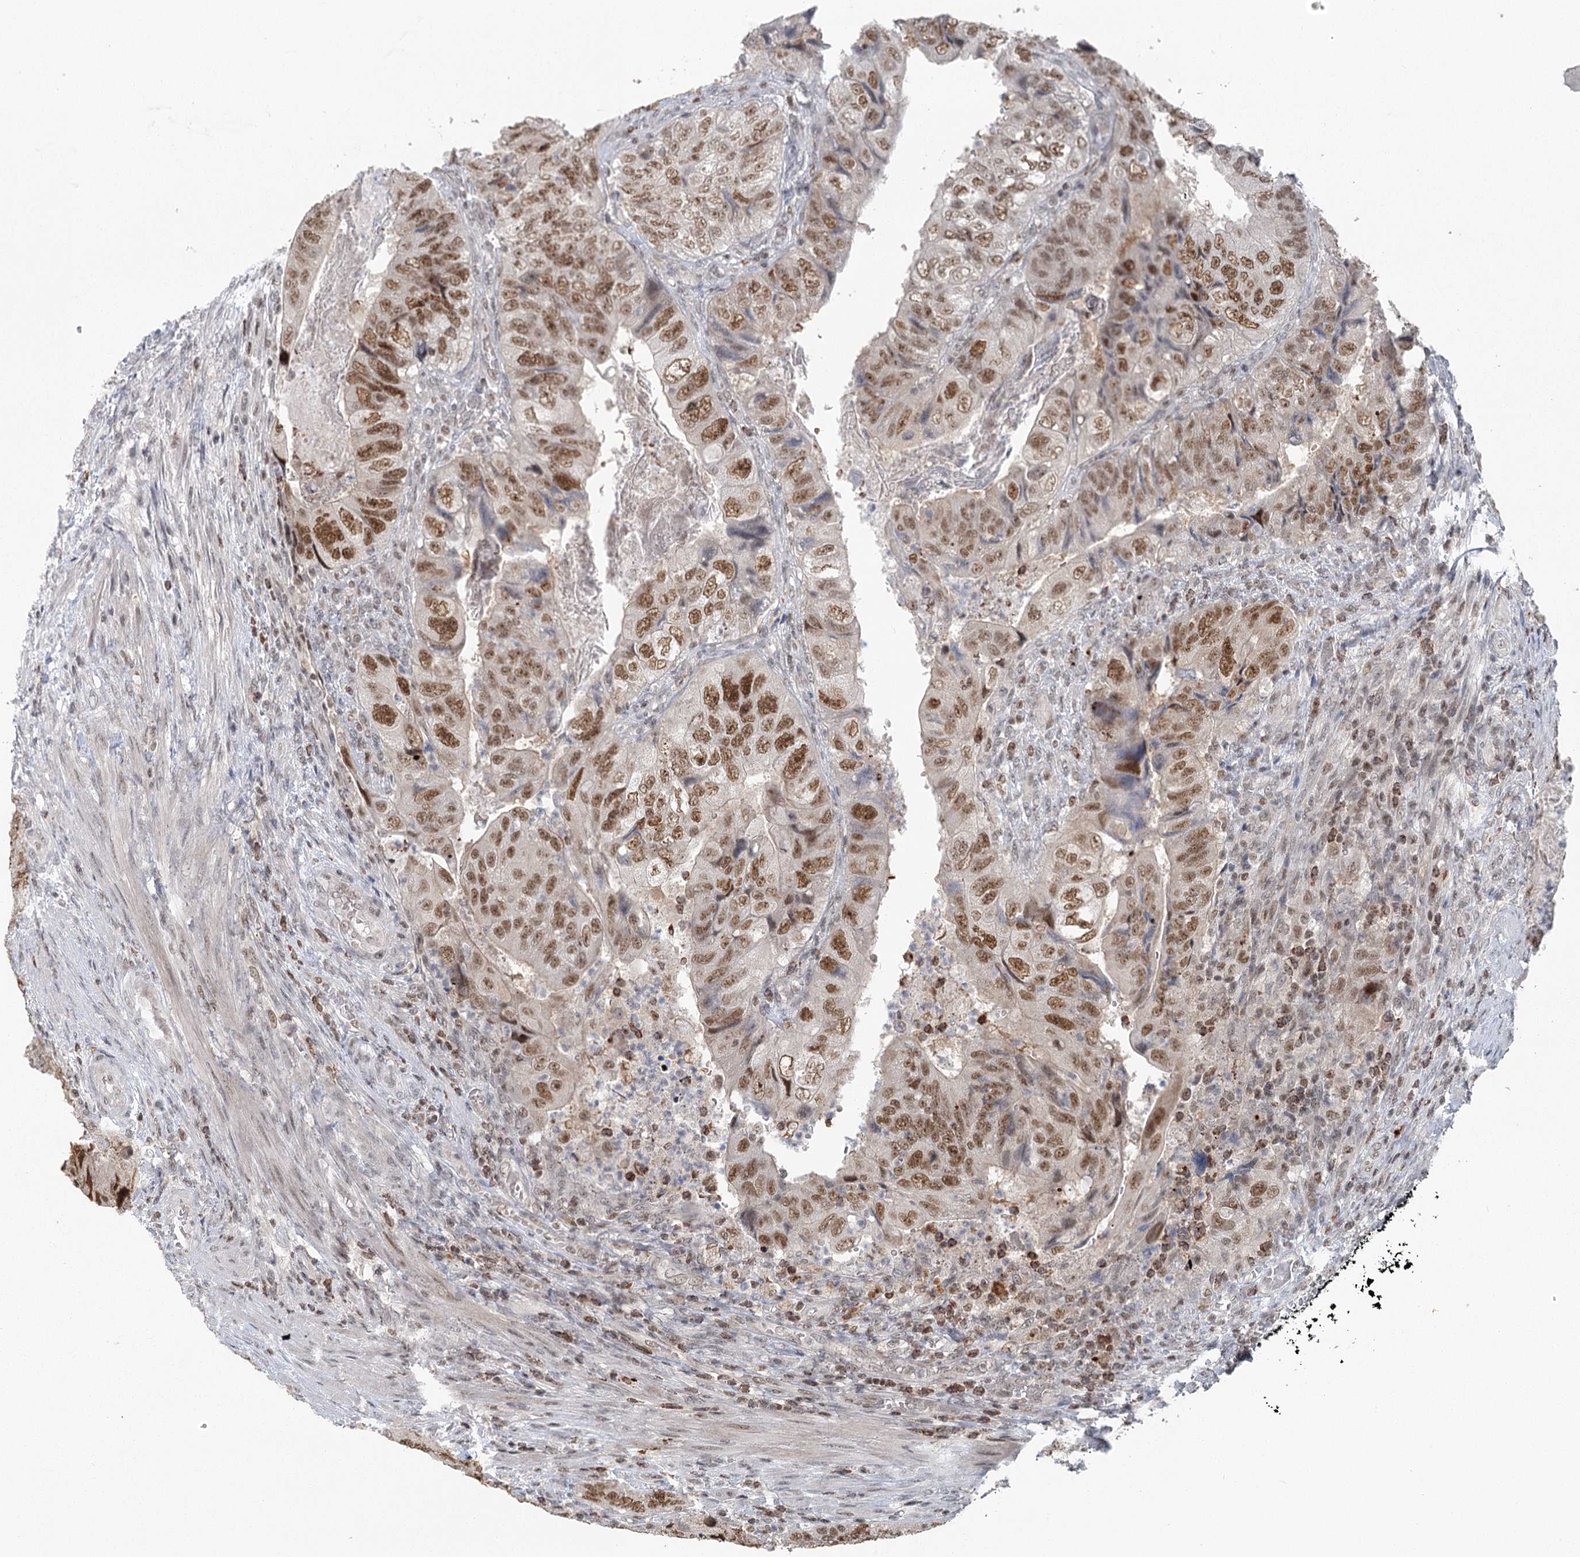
{"staining": {"intensity": "moderate", "quantity": ">75%", "location": "nuclear"}, "tissue": "colorectal cancer", "cell_type": "Tumor cells", "image_type": "cancer", "snomed": [{"axis": "morphology", "description": "Adenocarcinoma, NOS"}, {"axis": "topography", "description": "Rectum"}], "caption": "This photomicrograph reveals immunohistochemistry staining of colorectal cancer, with medium moderate nuclear staining in about >75% of tumor cells.", "gene": "PDS5A", "patient": {"sex": "male", "age": 63}}